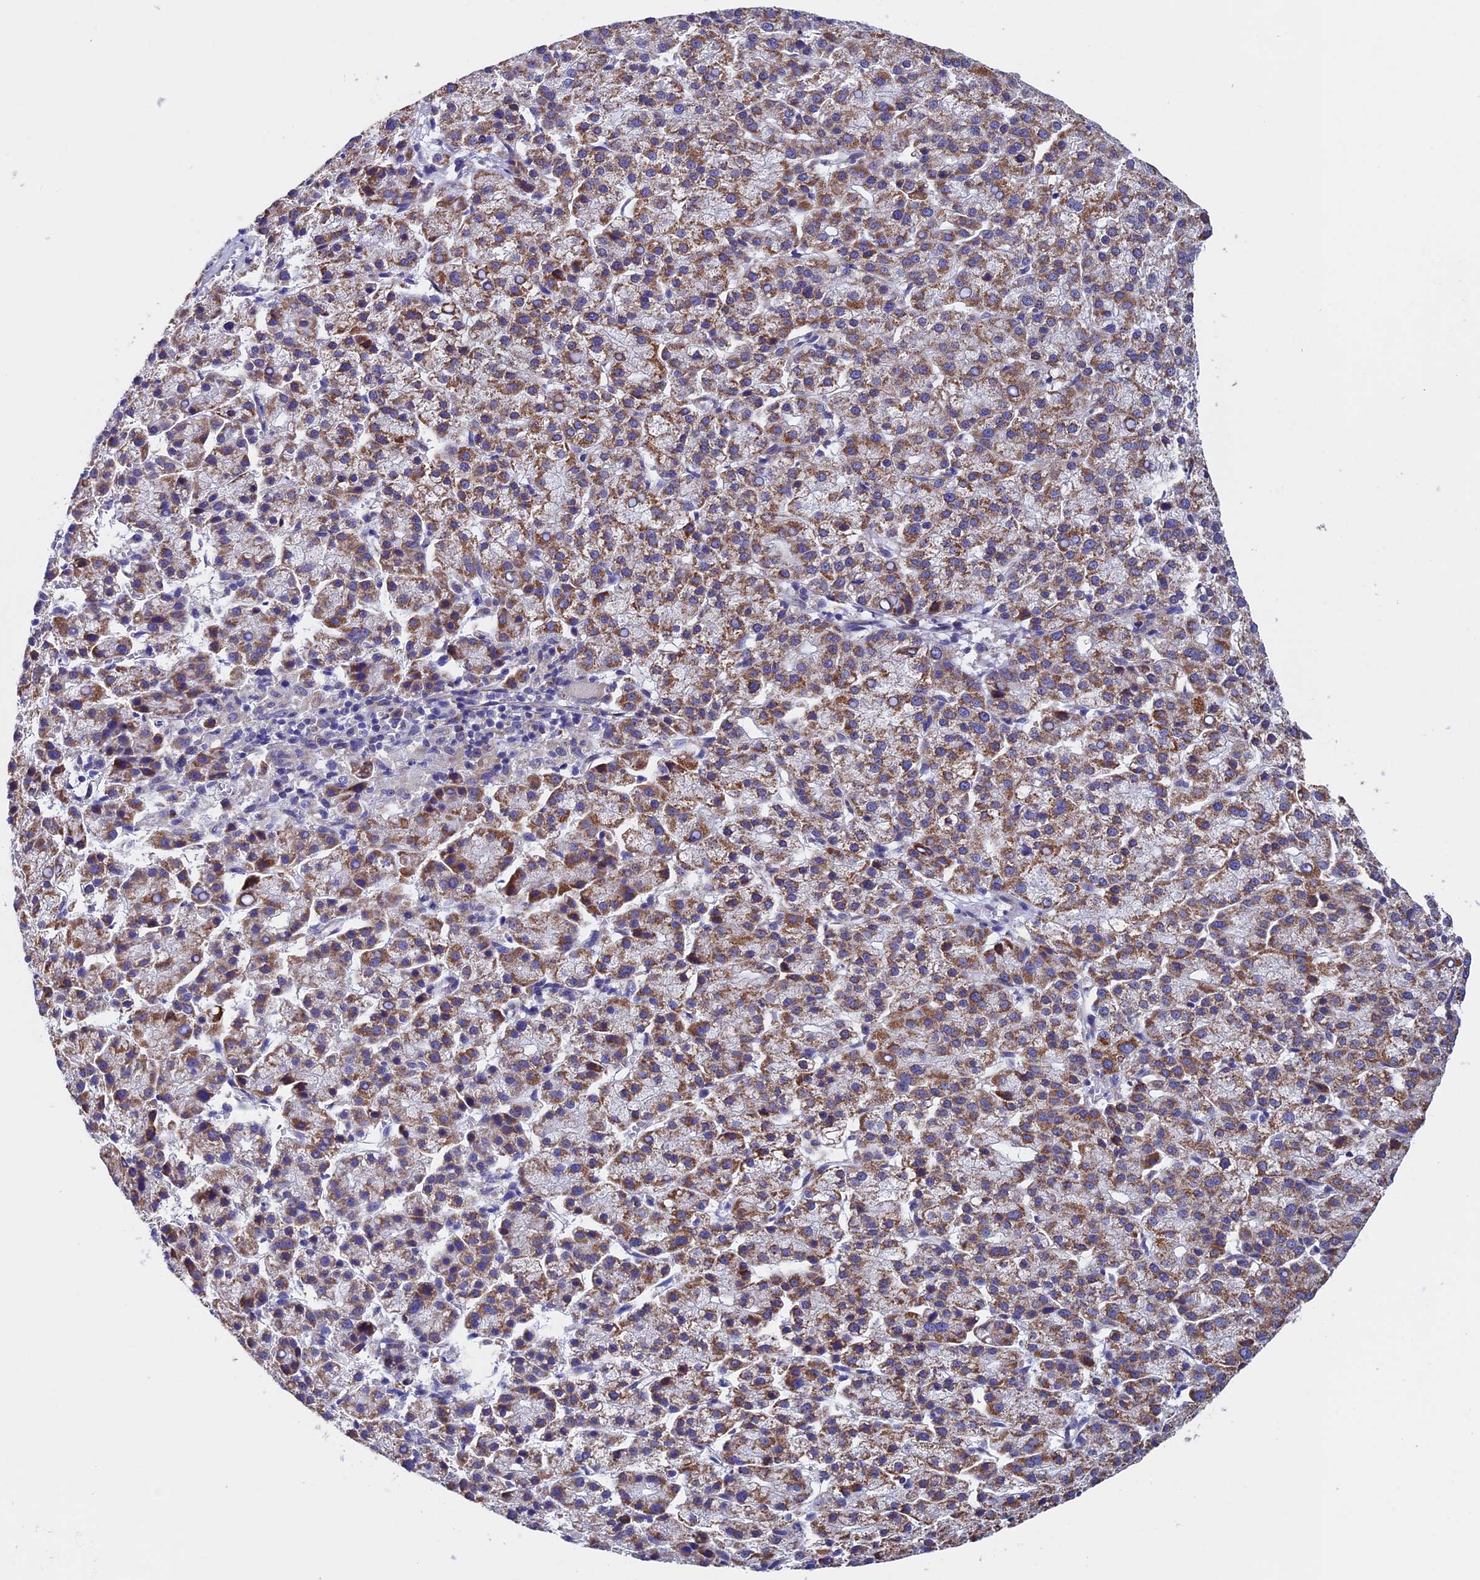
{"staining": {"intensity": "moderate", "quantity": ">75%", "location": "cytoplasmic/membranous"}, "tissue": "liver cancer", "cell_type": "Tumor cells", "image_type": "cancer", "snomed": [{"axis": "morphology", "description": "Carcinoma, Hepatocellular, NOS"}, {"axis": "topography", "description": "Liver"}], "caption": "Tumor cells reveal medium levels of moderate cytoplasmic/membranous positivity in approximately >75% of cells in liver cancer (hepatocellular carcinoma).", "gene": "SLC9A5", "patient": {"sex": "female", "age": 58}}